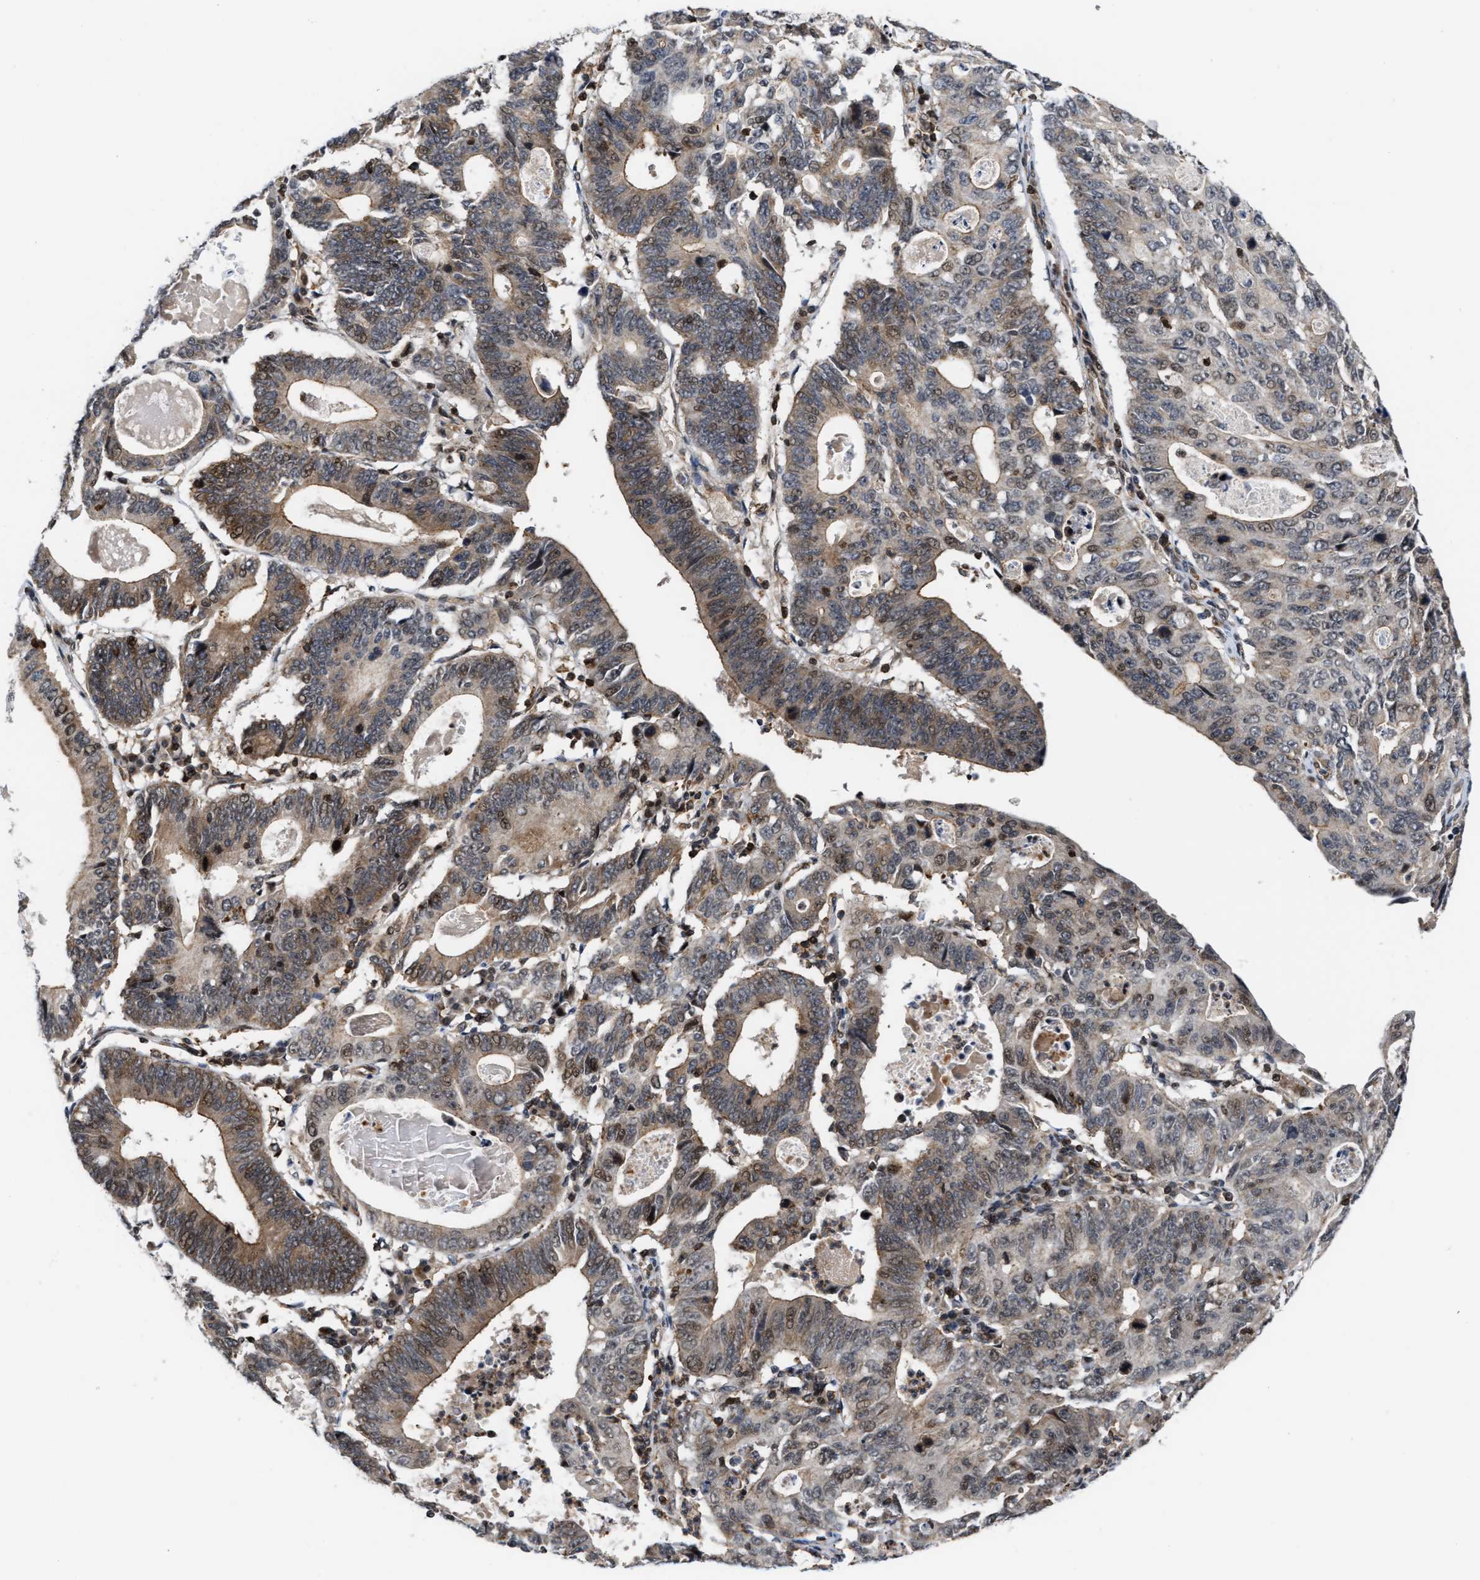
{"staining": {"intensity": "weak", "quantity": ">75%", "location": "cytoplasmic/membranous,nuclear"}, "tissue": "stomach cancer", "cell_type": "Tumor cells", "image_type": "cancer", "snomed": [{"axis": "morphology", "description": "Adenocarcinoma, NOS"}, {"axis": "topography", "description": "Stomach"}], "caption": "Human stomach cancer stained with a protein marker displays weak staining in tumor cells.", "gene": "STAU2", "patient": {"sex": "male", "age": 59}}